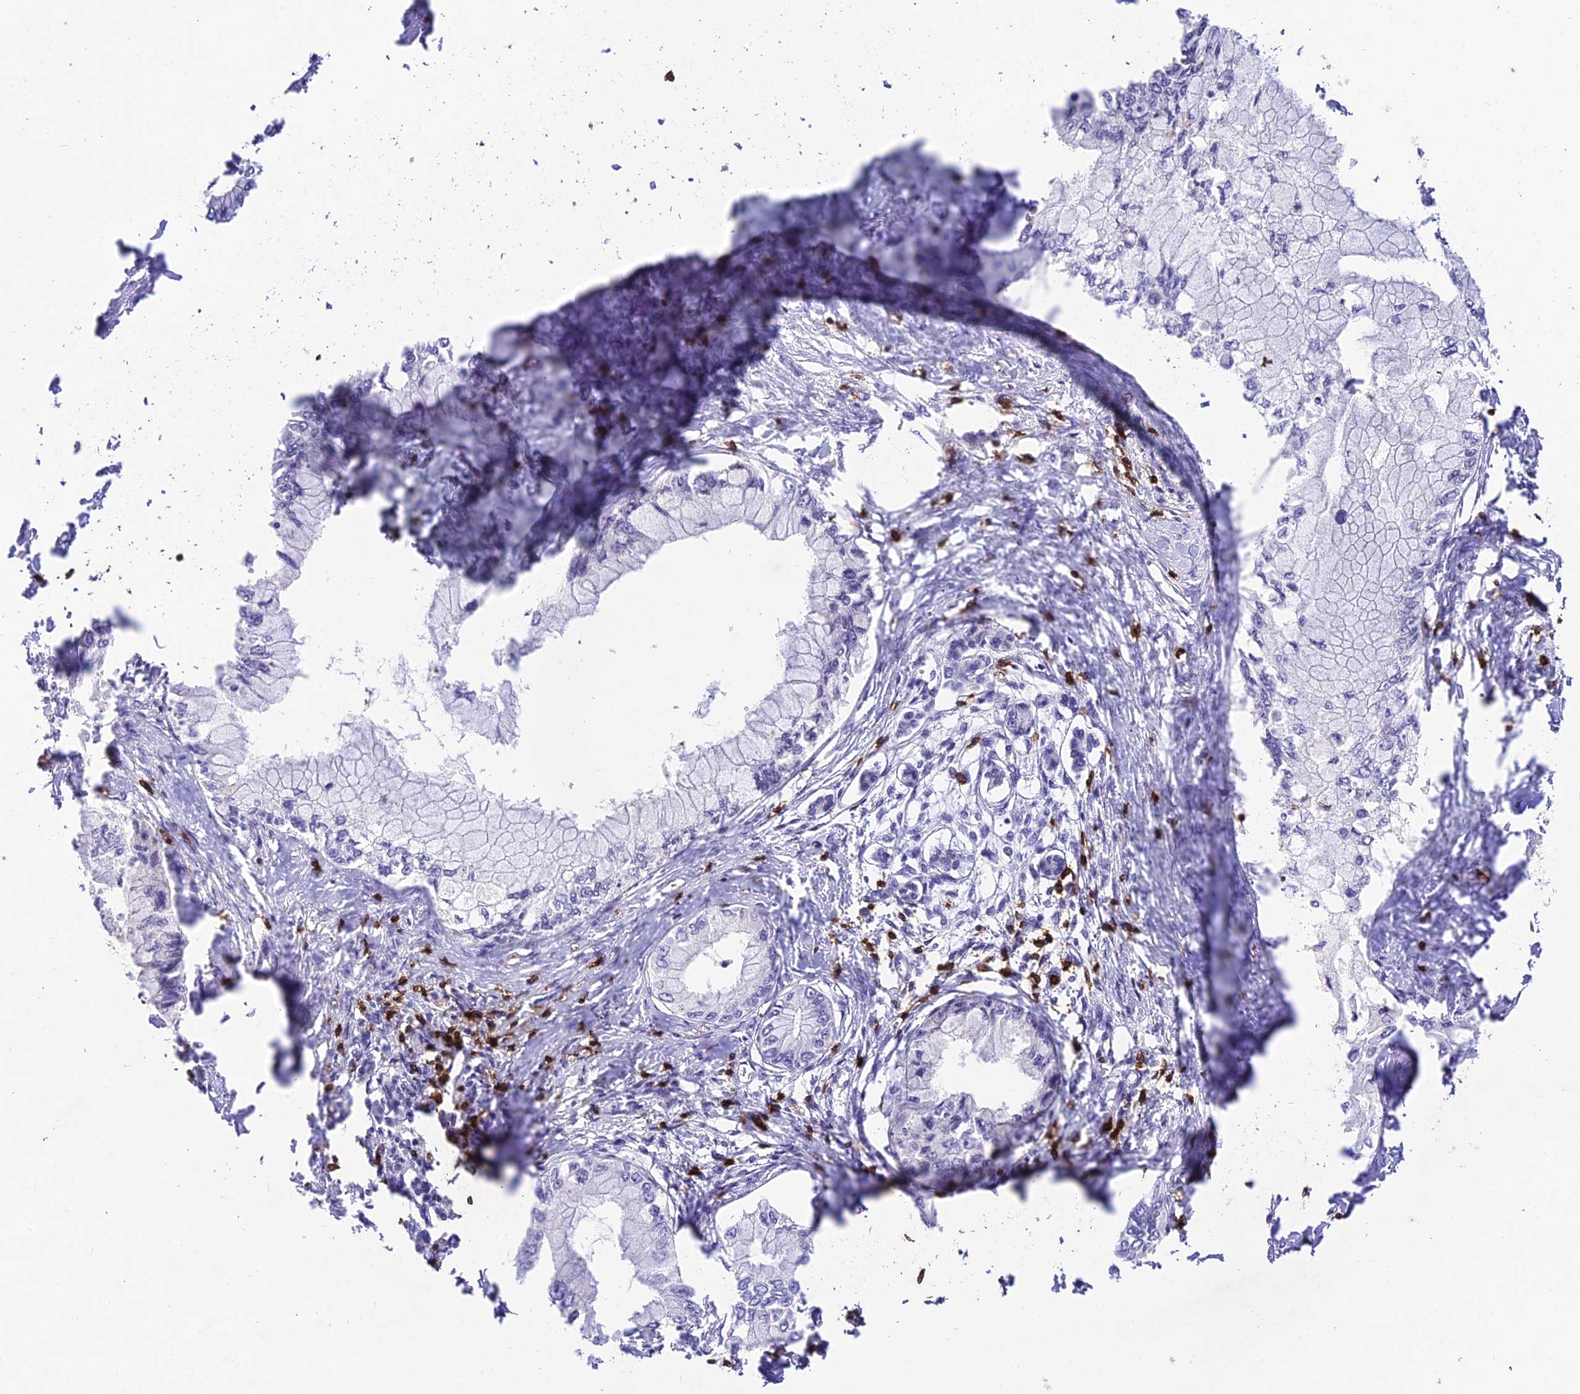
{"staining": {"intensity": "negative", "quantity": "none", "location": "none"}, "tissue": "pancreatic cancer", "cell_type": "Tumor cells", "image_type": "cancer", "snomed": [{"axis": "morphology", "description": "Adenocarcinoma, NOS"}, {"axis": "topography", "description": "Pancreas"}], "caption": "Tumor cells show no significant staining in pancreatic cancer (adenocarcinoma).", "gene": "PTPRCAP", "patient": {"sex": "male", "age": 48}}